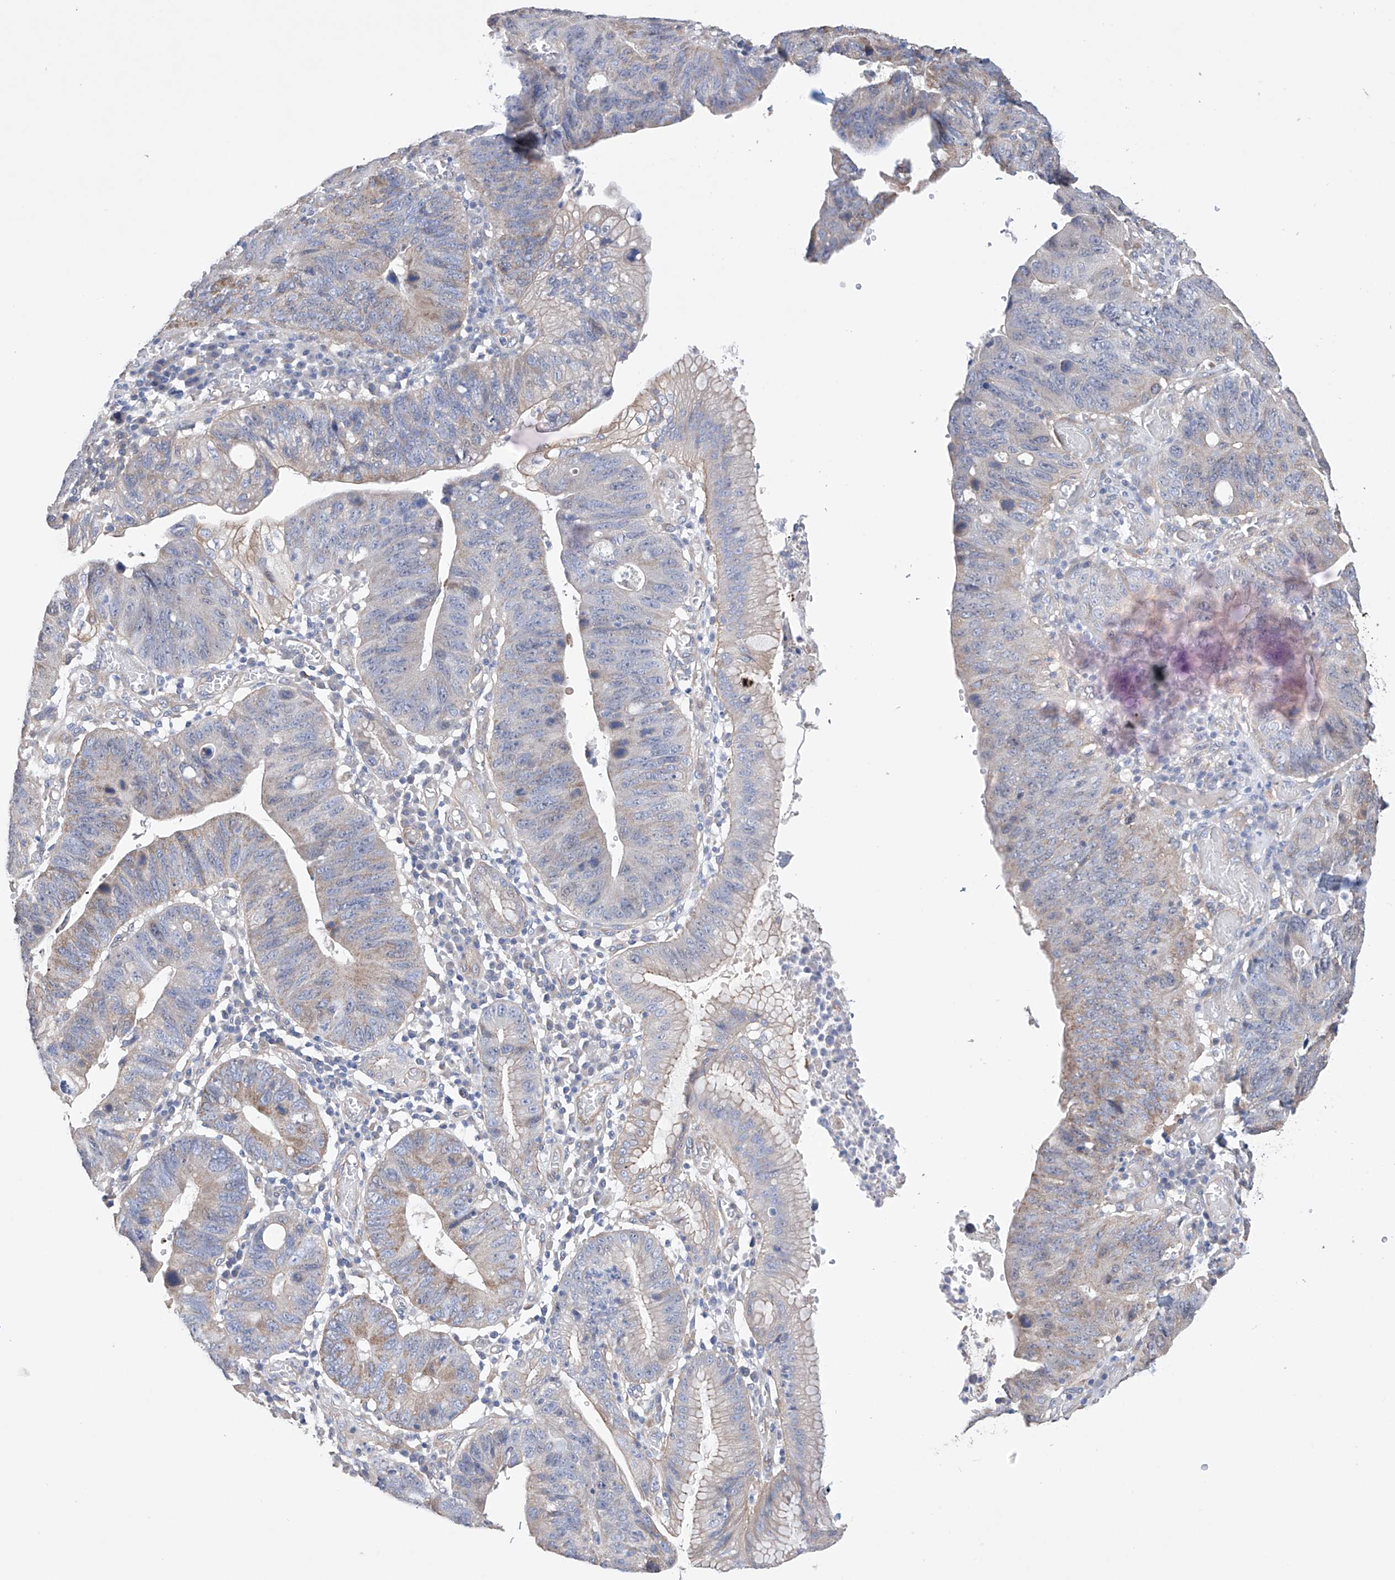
{"staining": {"intensity": "weak", "quantity": "25%-75%", "location": "cytoplasmic/membranous"}, "tissue": "stomach cancer", "cell_type": "Tumor cells", "image_type": "cancer", "snomed": [{"axis": "morphology", "description": "Adenocarcinoma, NOS"}, {"axis": "topography", "description": "Stomach"}], "caption": "Immunohistochemistry (DAB (3,3'-diaminobenzidine)) staining of human stomach cancer (adenocarcinoma) shows weak cytoplasmic/membranous protein staining in approximately 25%-75% of tumor cells.", "gene": "AFG1L", "patient": {"sex": "male", "age": 59}}